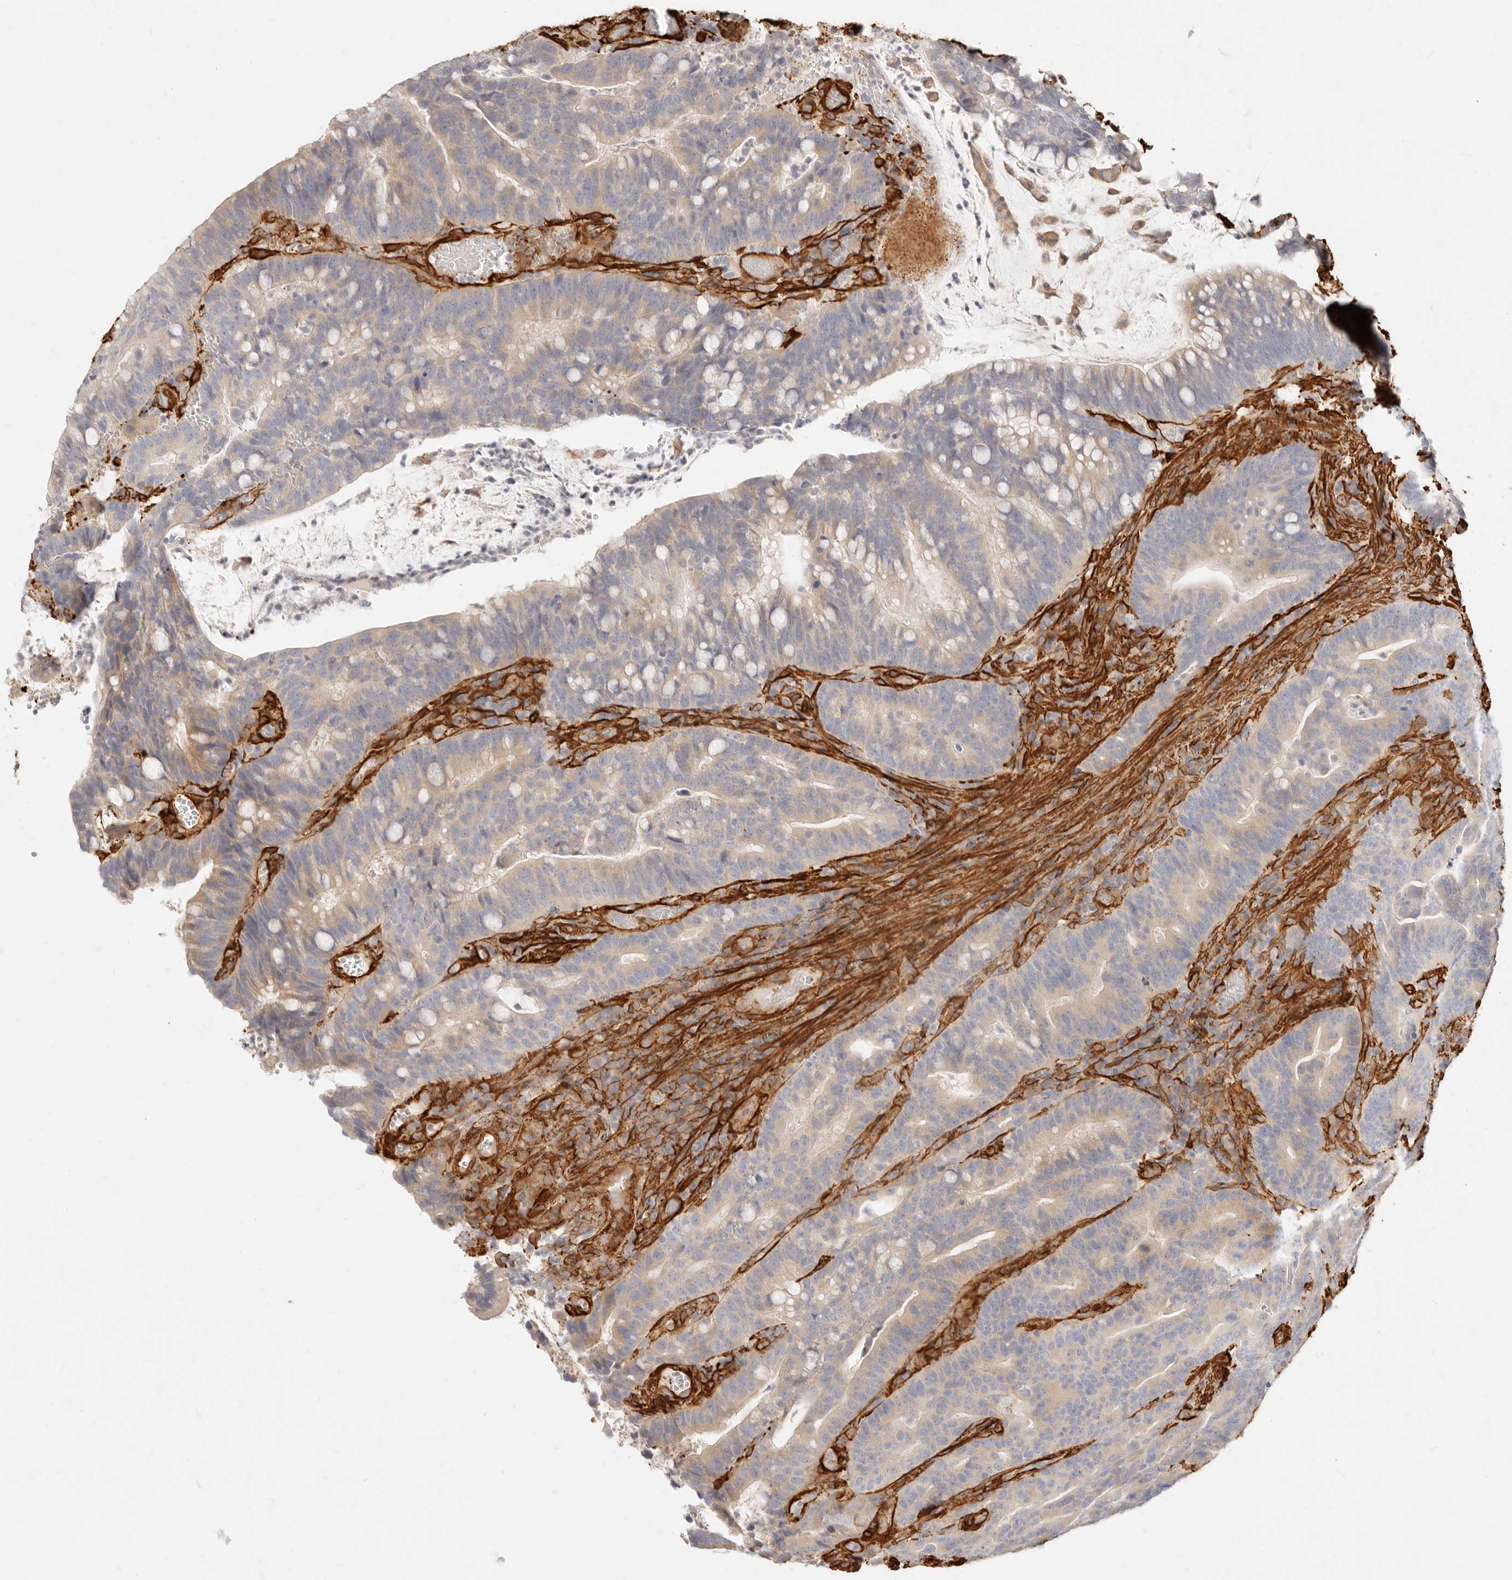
{"staining": {"intensity": "weak", "quantity": "25%-75%", "location": "cytoplasmic/membranous"}, "tissue": "colorectal cancer", "cell_type": "Tumor cells", "image_type": "cancer", "snomed": [{"axis": "morphology", "description": "Adenocarcinoma, NOS"}, {"axis": "topography", "description": "Colon"}], "caption": "Human adenocarcinoma (colorectal) stained with a protein marker demonstrates weak staining in tumor cells.", "gene": "TMTC2", "patient": {"sex": "female", "age": 66}}